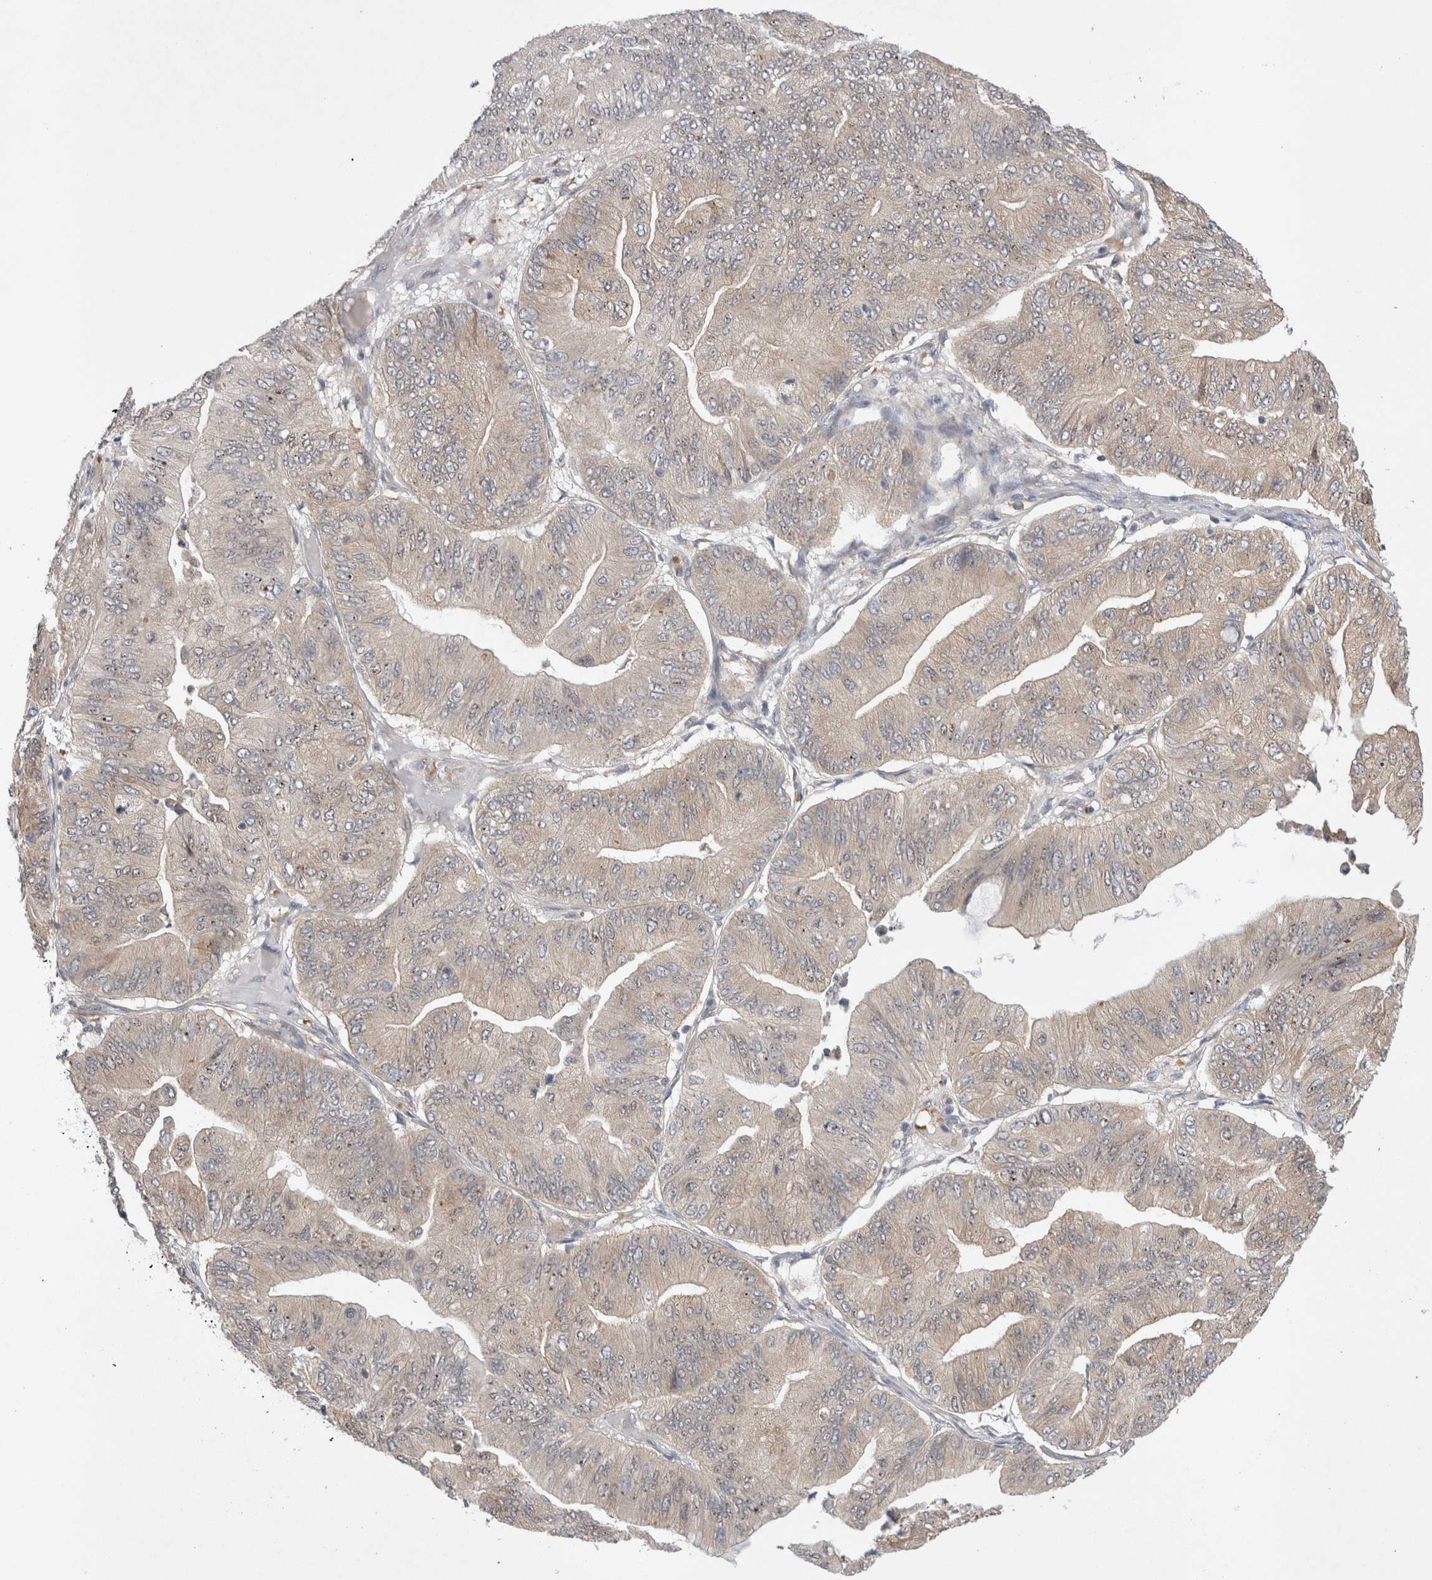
{"staining": {"intensity": "weak", "quantity": "<25%", "location": "cytoplasmic/membranous"}, "tissue": "ovarian cancer", "cell_type": "Tumor cells", "image_type": "cancer", "snomed": [{"axis": "morphology", "description": "Cystadenocarcinoma, mucinous, NOS"}, {"axis": "topography", "description": "Ovary"}], "caption": "Tumor cells are negative for protein expression in human ovarian cancer (mucinous cystadenocarcinoma).", "gene": "EIF3E", "patient": {"sex": "female", "age": 61}}